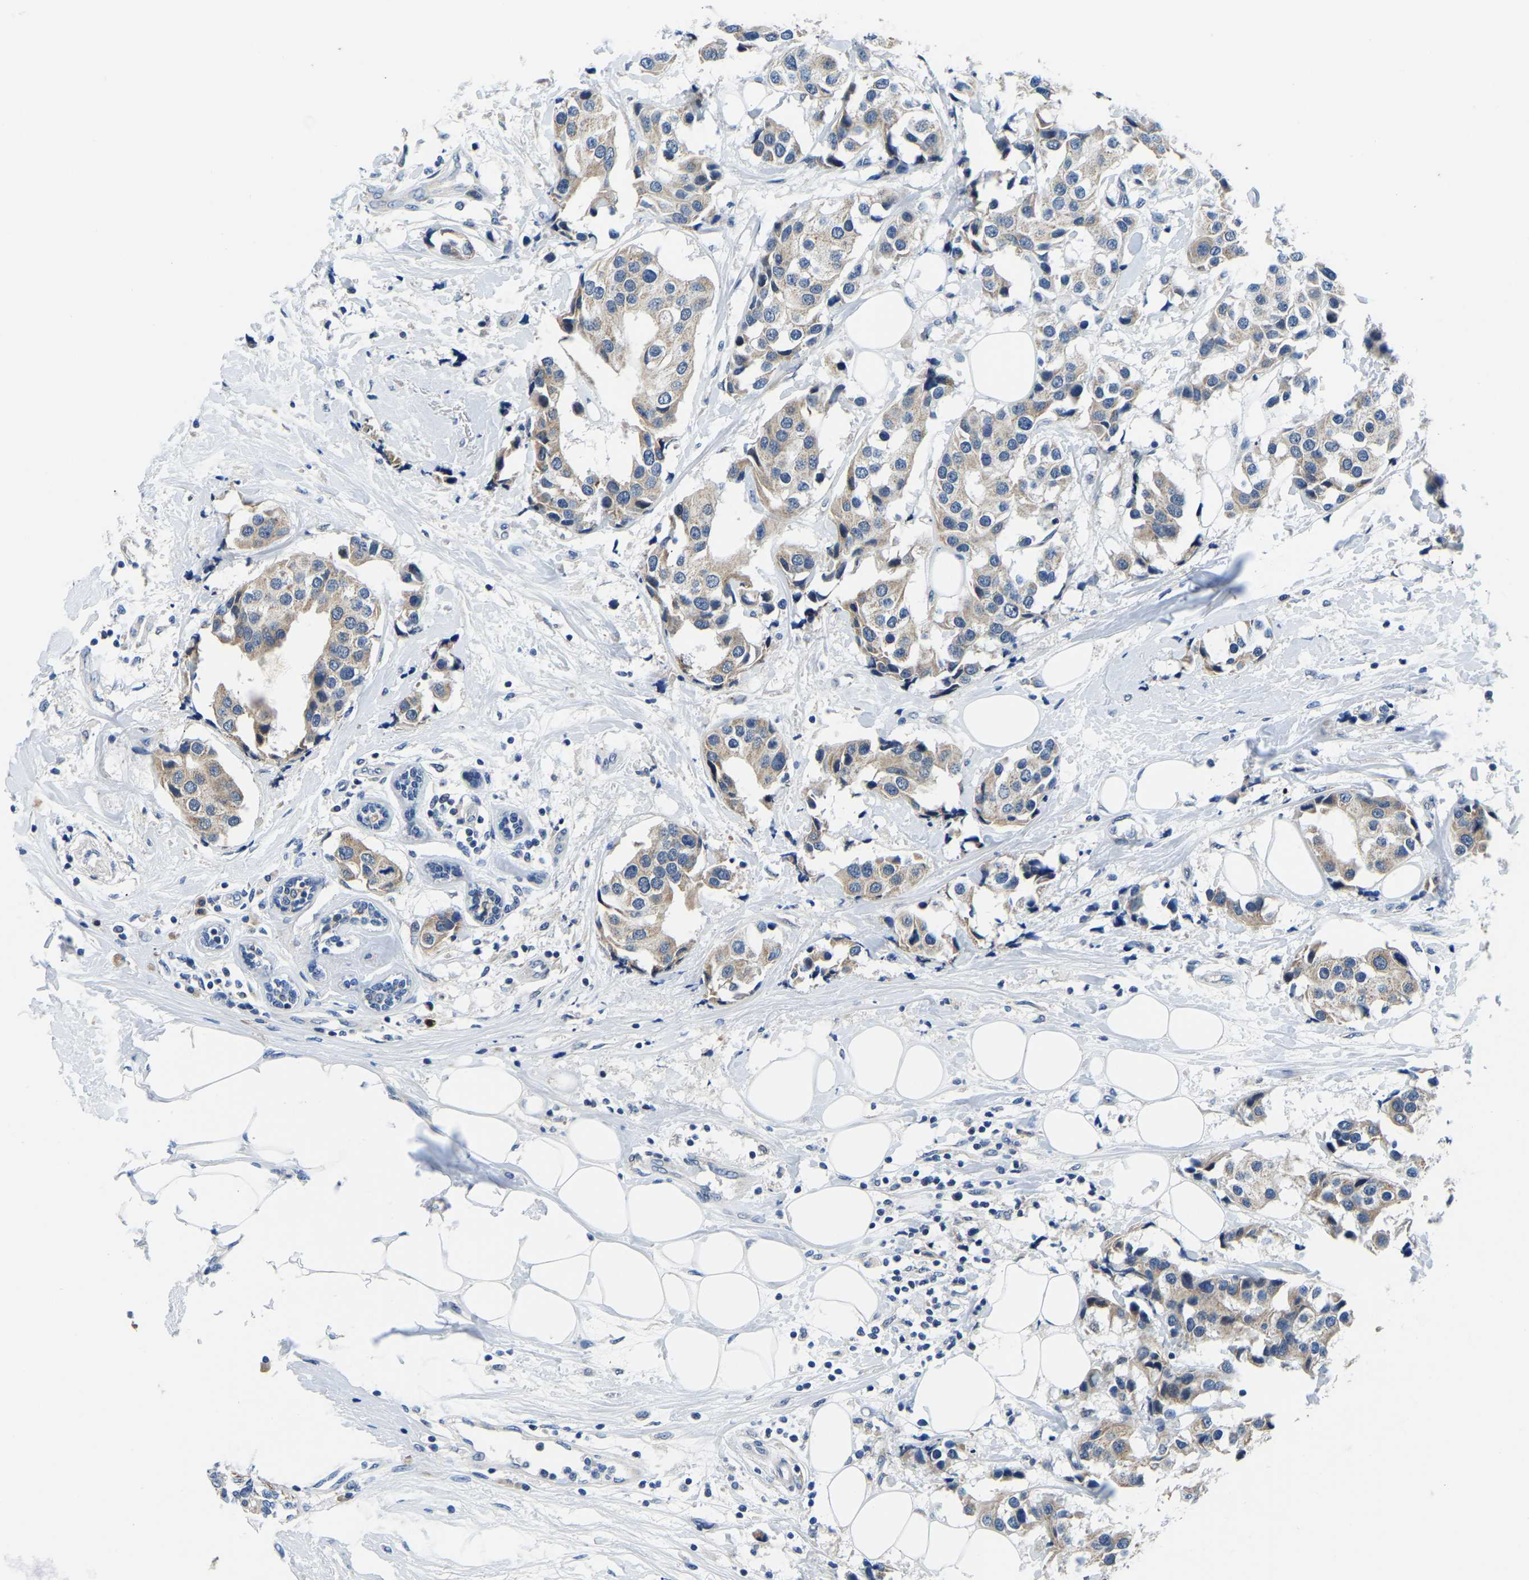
{"staining": {"intensity": "weak", "quantity": ">75%", "location": "cytoplasmic/membranous"}, "tissue": "breast cancer", "cell_type": "Tumor cells", "image_type": "cancer", "snomed": [{"axis": "morphology", "description": "Normal tissue, NOS"}, {"axis": "morphology", "description": "Duct carcinoma"}, {"axis": "topography", "description": "Breast"}], "caption": "Weak cytoplasmic/membranous staining is appreciated in about >75% of tumor cells in breast cancer.", "gene": "LIAS", "patient": {"sex": "female", "age": 39}}